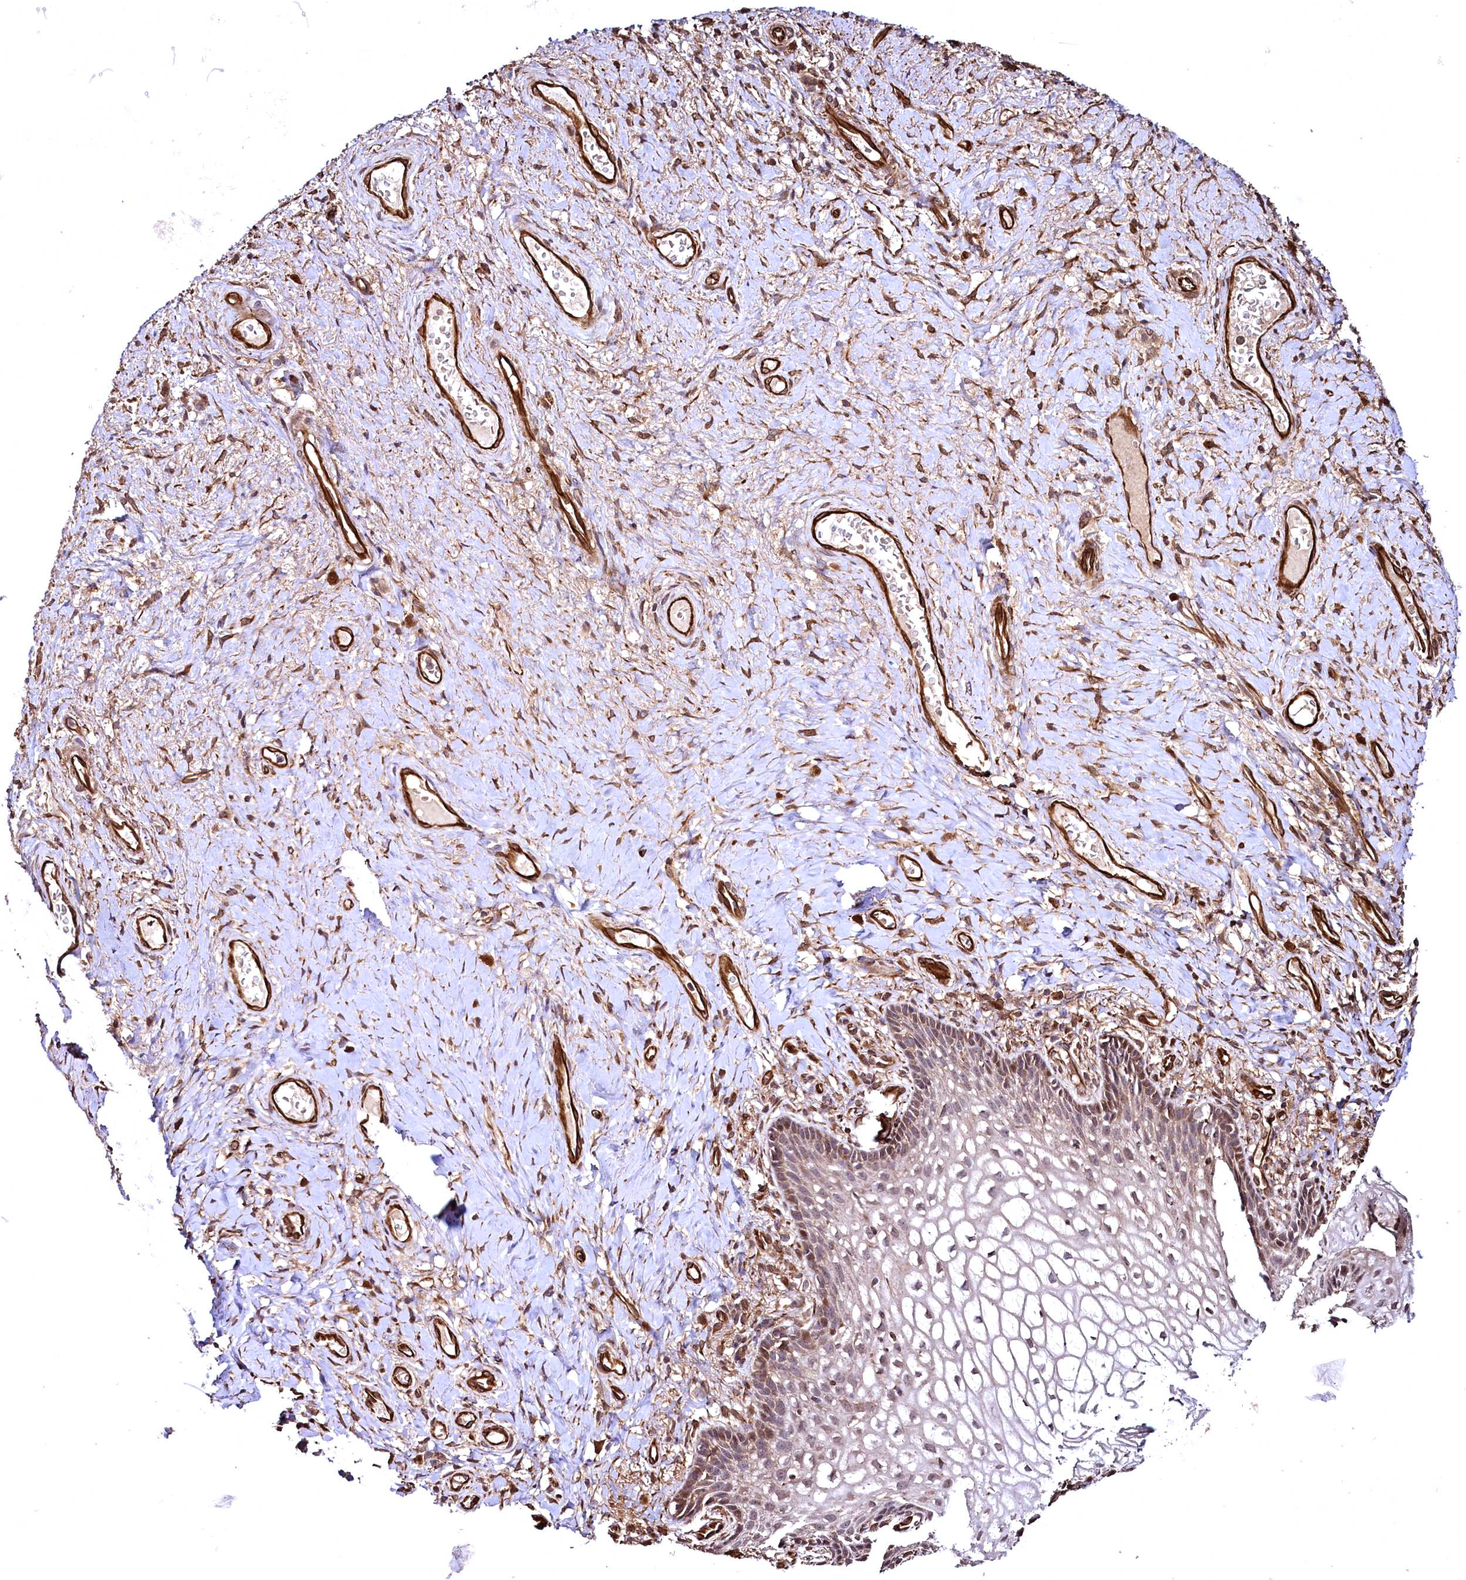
{"staining": {"intensity": "moderate", "quantity": "25%-75%", "location": "cytoplasmic/membranous"}, "tissue": "vagina", "cell_type": "Squamous epithelial cells", "image_type": "normal", "snomed": [{"axis": "morphology", "description": "Normal tissue, NOS"}, {"axis": "topography", "description": "Vagina"}], "caption": "Protein expression analysis of benign human vagina reveals moderate cytoplasmic/membranous staining in approximately 25%-75% of squamous epithelial cells.", "gene": "TBCEL", "patient": {"sex": "female", "age": 60}}